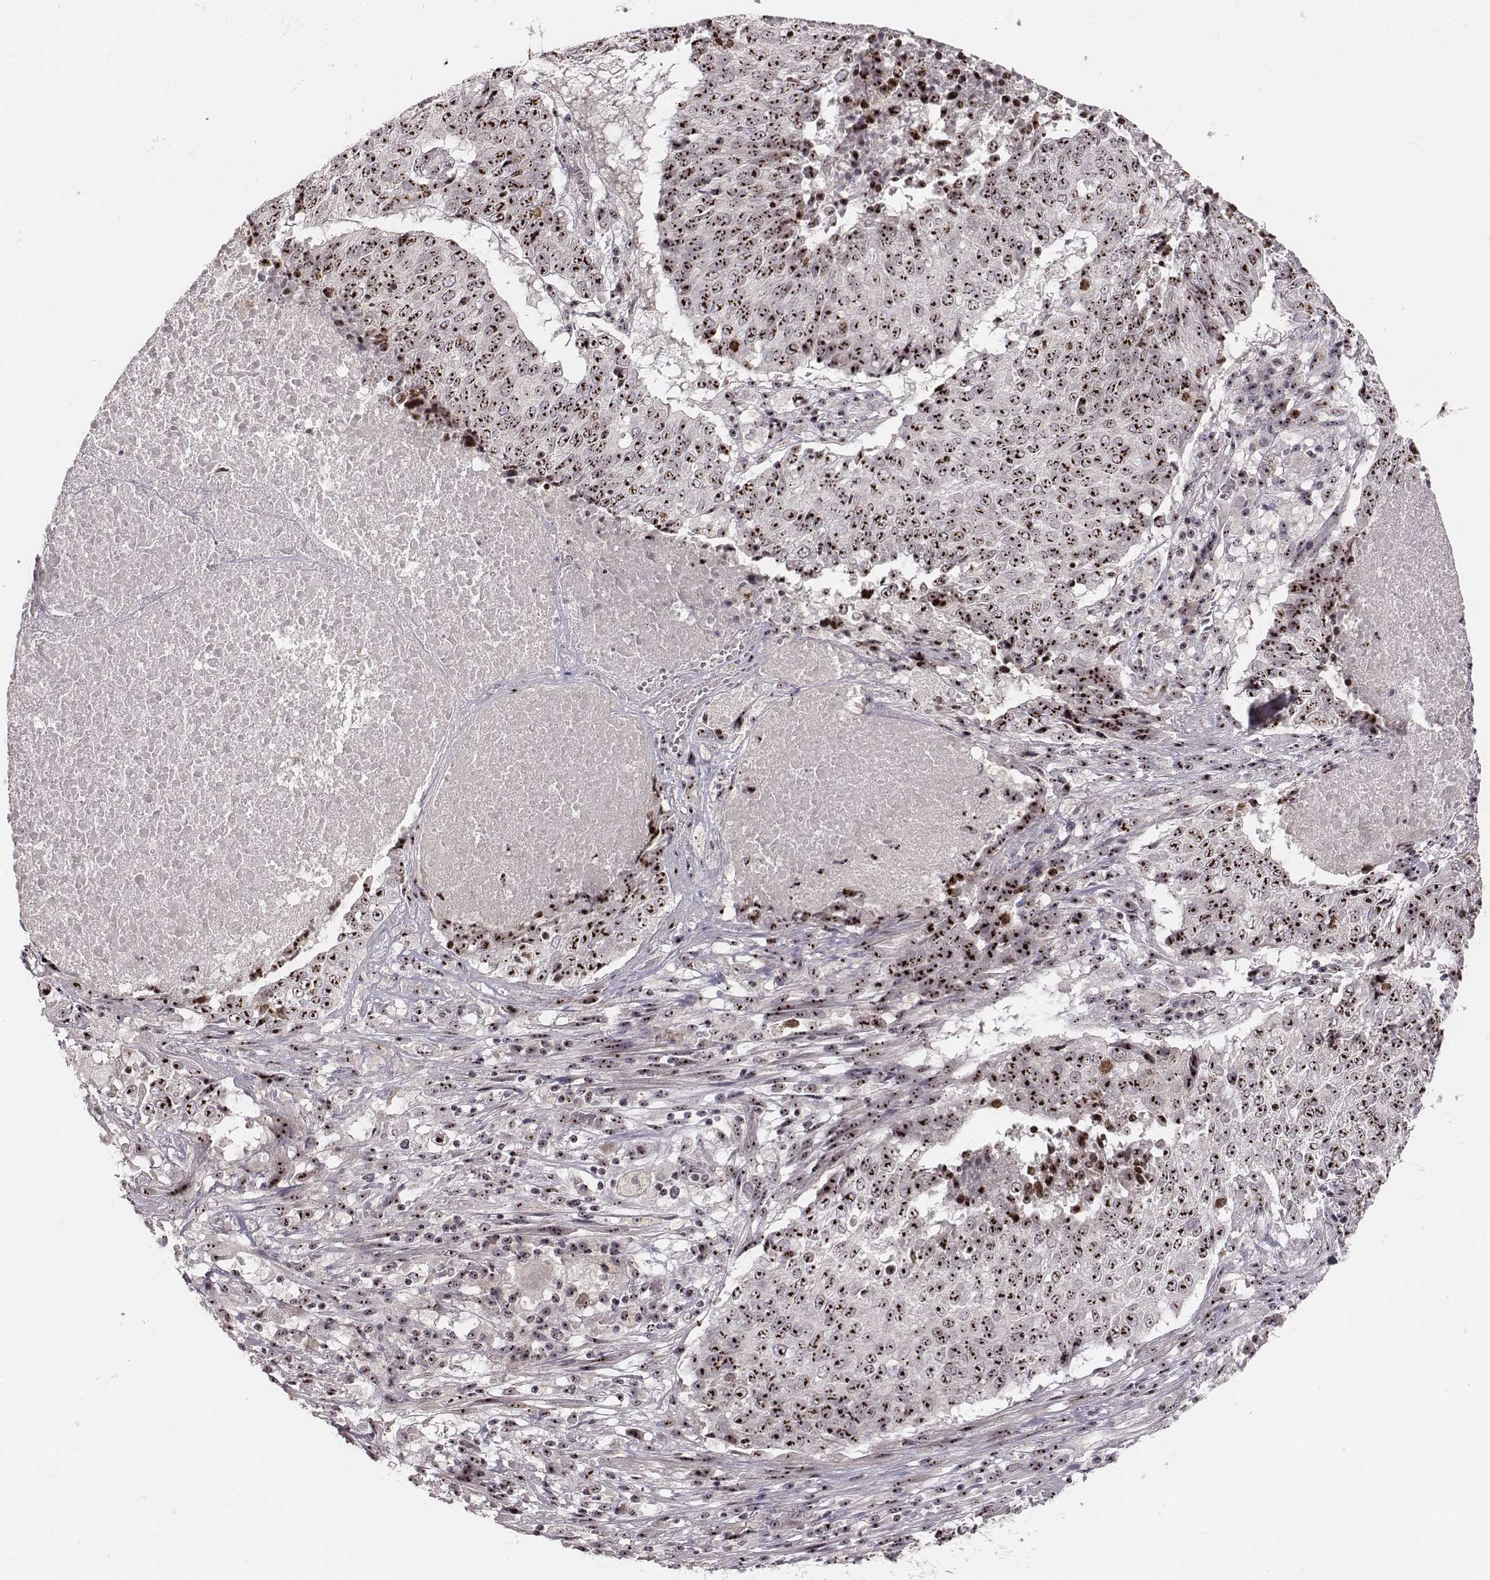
{"staining": {"intensity": "moderate", "quantity": ">75%", "location": "nuclear"}, "tissue": "lung cancer", "cell_type": "Tumor cells", "image_type": "cancer", "snomed": [{"axis": "morphology", "description": "Normal tissue, NOS"}, {"axis": "morphology", "description": "Squamous cell carcinoma, NOS"}, {"axis": "topography", "description": "Bronchus"}, {"axis": "topography", "description": "Lung"}], "caption": "DAB (3,3'-diaminobenzidine) immunohistochemical staining of lung cancer (squamous cell carcinoma) demonstrates moderate nuclear protein staining in about >75% of tumor cells.", "gene": "NOP56", "patient": {"sex": "male", "age": 64}}